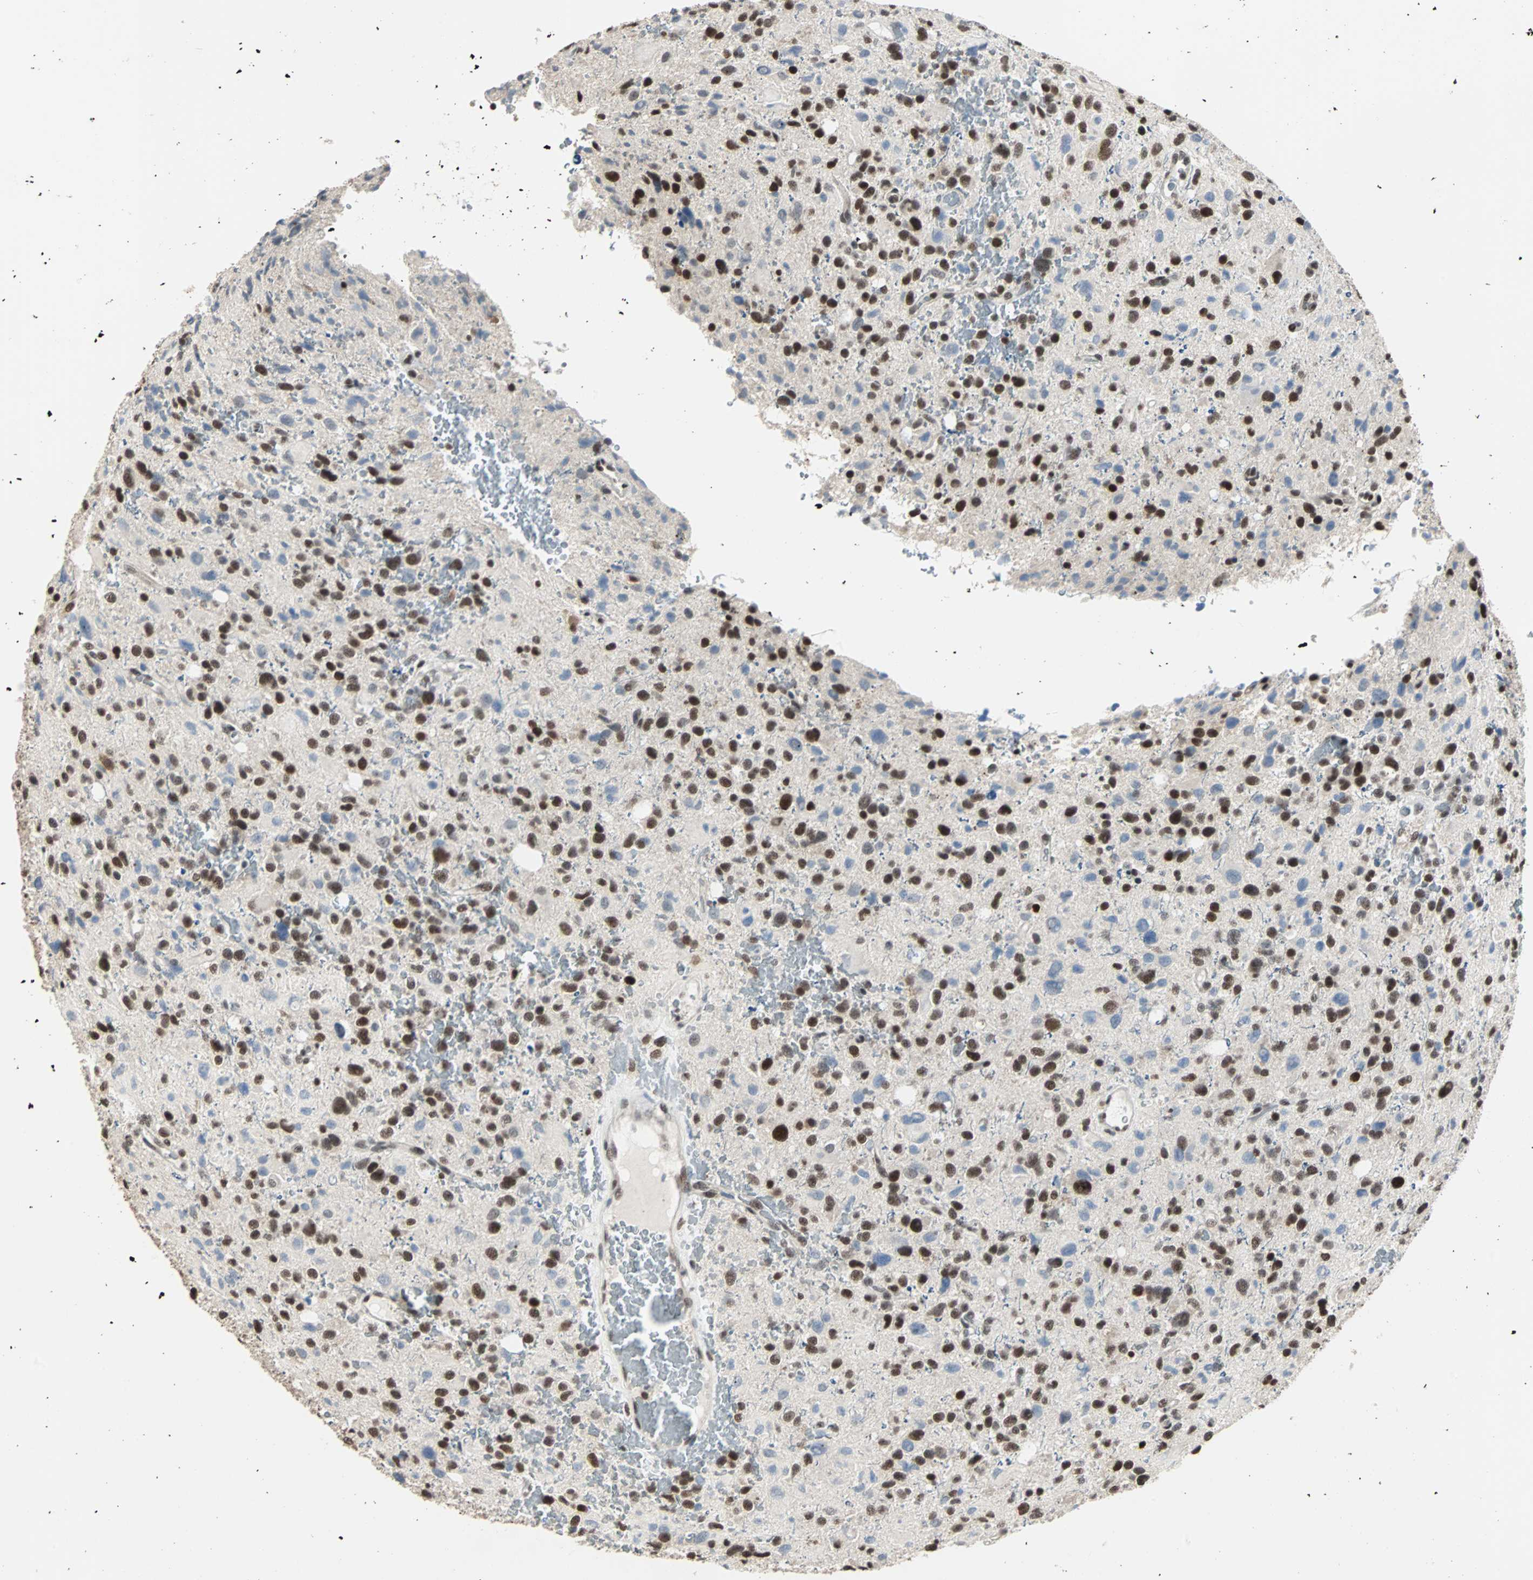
{"staining": {"intensity": "strong", "quantity": ">75%", "location": "nuclear"}, "tissue": "glioma", "cell_type": "Tumor cells", "image_type": "cancer", "snomed": [{"axis": "morphology", "description": "Glioma, malignant, High grade"}, {"axis": "topography", "description": "Brain"}], "caption": "The immunohistochemical stain labels strong nuclear positivity in tumor cells of glioma tissue. (brown staining indicates protein expression, while blue staining denotes nuclei).", "gene": "TERF2IP", "patient": {"sex": "male", "age": 48}}